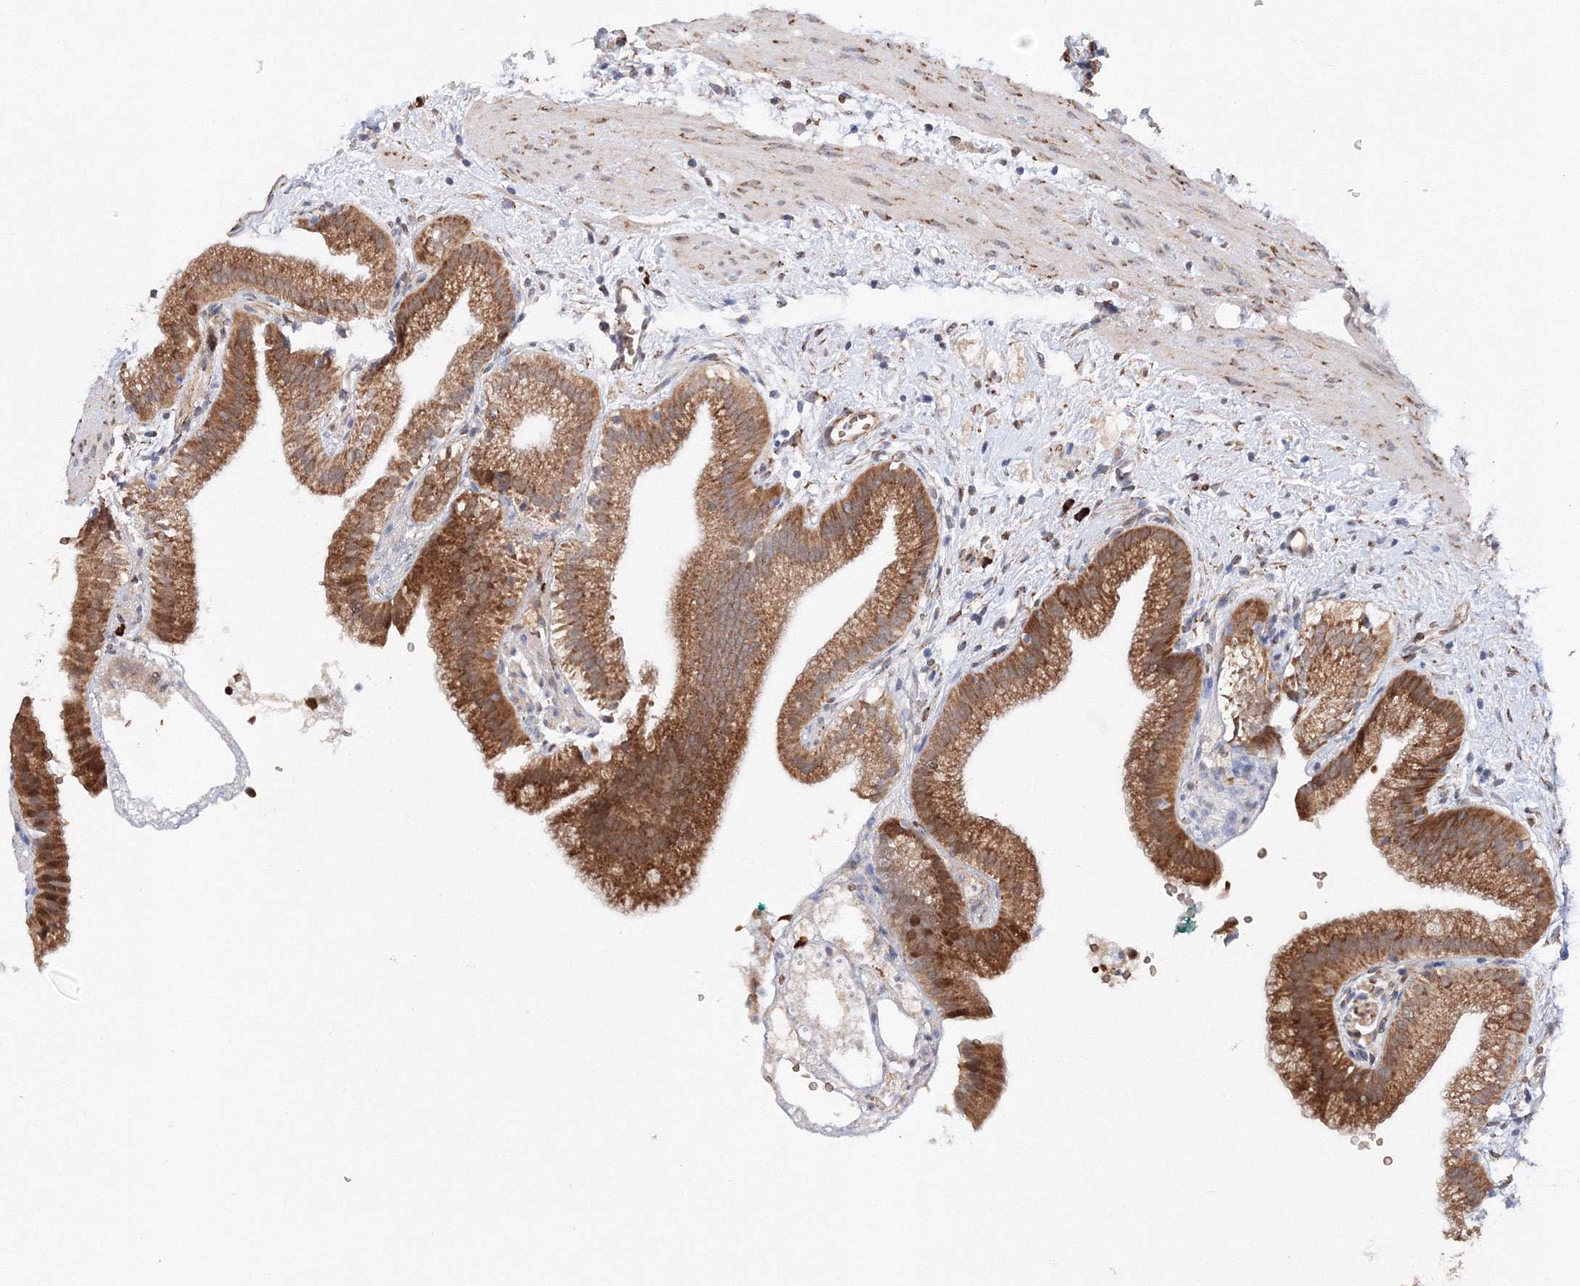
{"staining": {"intensity": "strong", "quantity": ">75%", "location": "cytoplasmic/membranous"}, "tissue": "gallbladder", "cell_type": "Glandular cells", "image_type": "normal", "snomed": [{"axis": "morphology", "description": "Normal tissue, NOS"}, {"axis": "topography", "description": "Gallbladder"}], "caption": "A photomicrograph of human gallbladder stained for a protein reveals strong cytoplasmic/membranous brown staining in glandular cells. (DAB IHC, brown staining for protein, blue staining for nuclei).", "gene": "DIS3L2", "patient": {"sex": "male", "age": 55}}